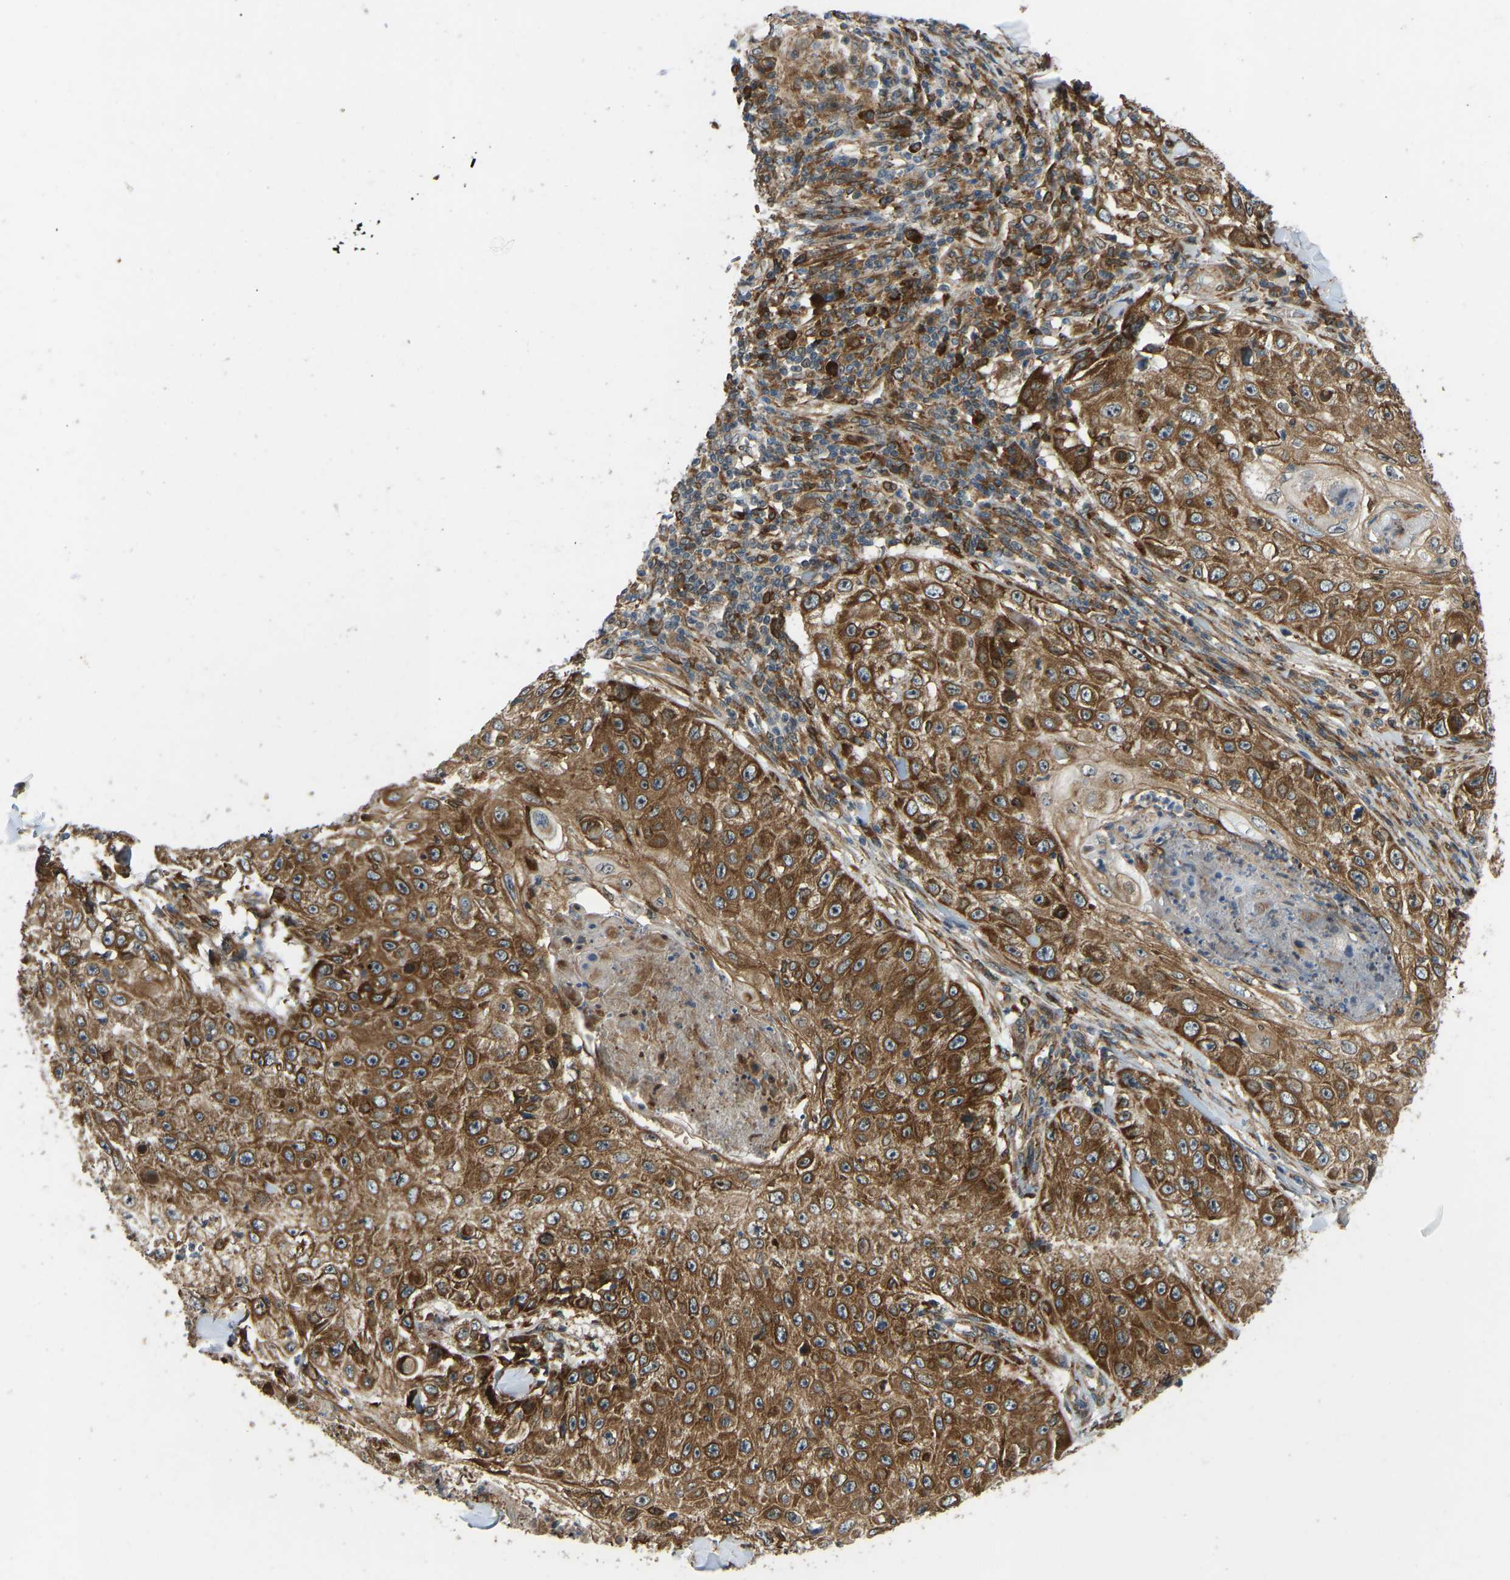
{"staining": {"intensity": "strong", "quantity": ">75%", "location": "cytoplasmic/membranous"}, "tissue": "skin cancer", "cell_type": "Tumor cells", "image_type": "cancer", "snomed": [{"axis": "morphology", "description": "Squamous cell carcinoma, NOS"}, {"axis": "topography", "description": "Skin"}], "caption": "Protein positivity by immunohistochemistry (IHC) shows strong cytoplasmic/membranous positivity in approximately >75% of tumor cells in skin cancer. The protein is shown in brown color, while the nuclei are stained blue.", "gene": "OS9", "patient": {"sex": "male", "age": 86}}